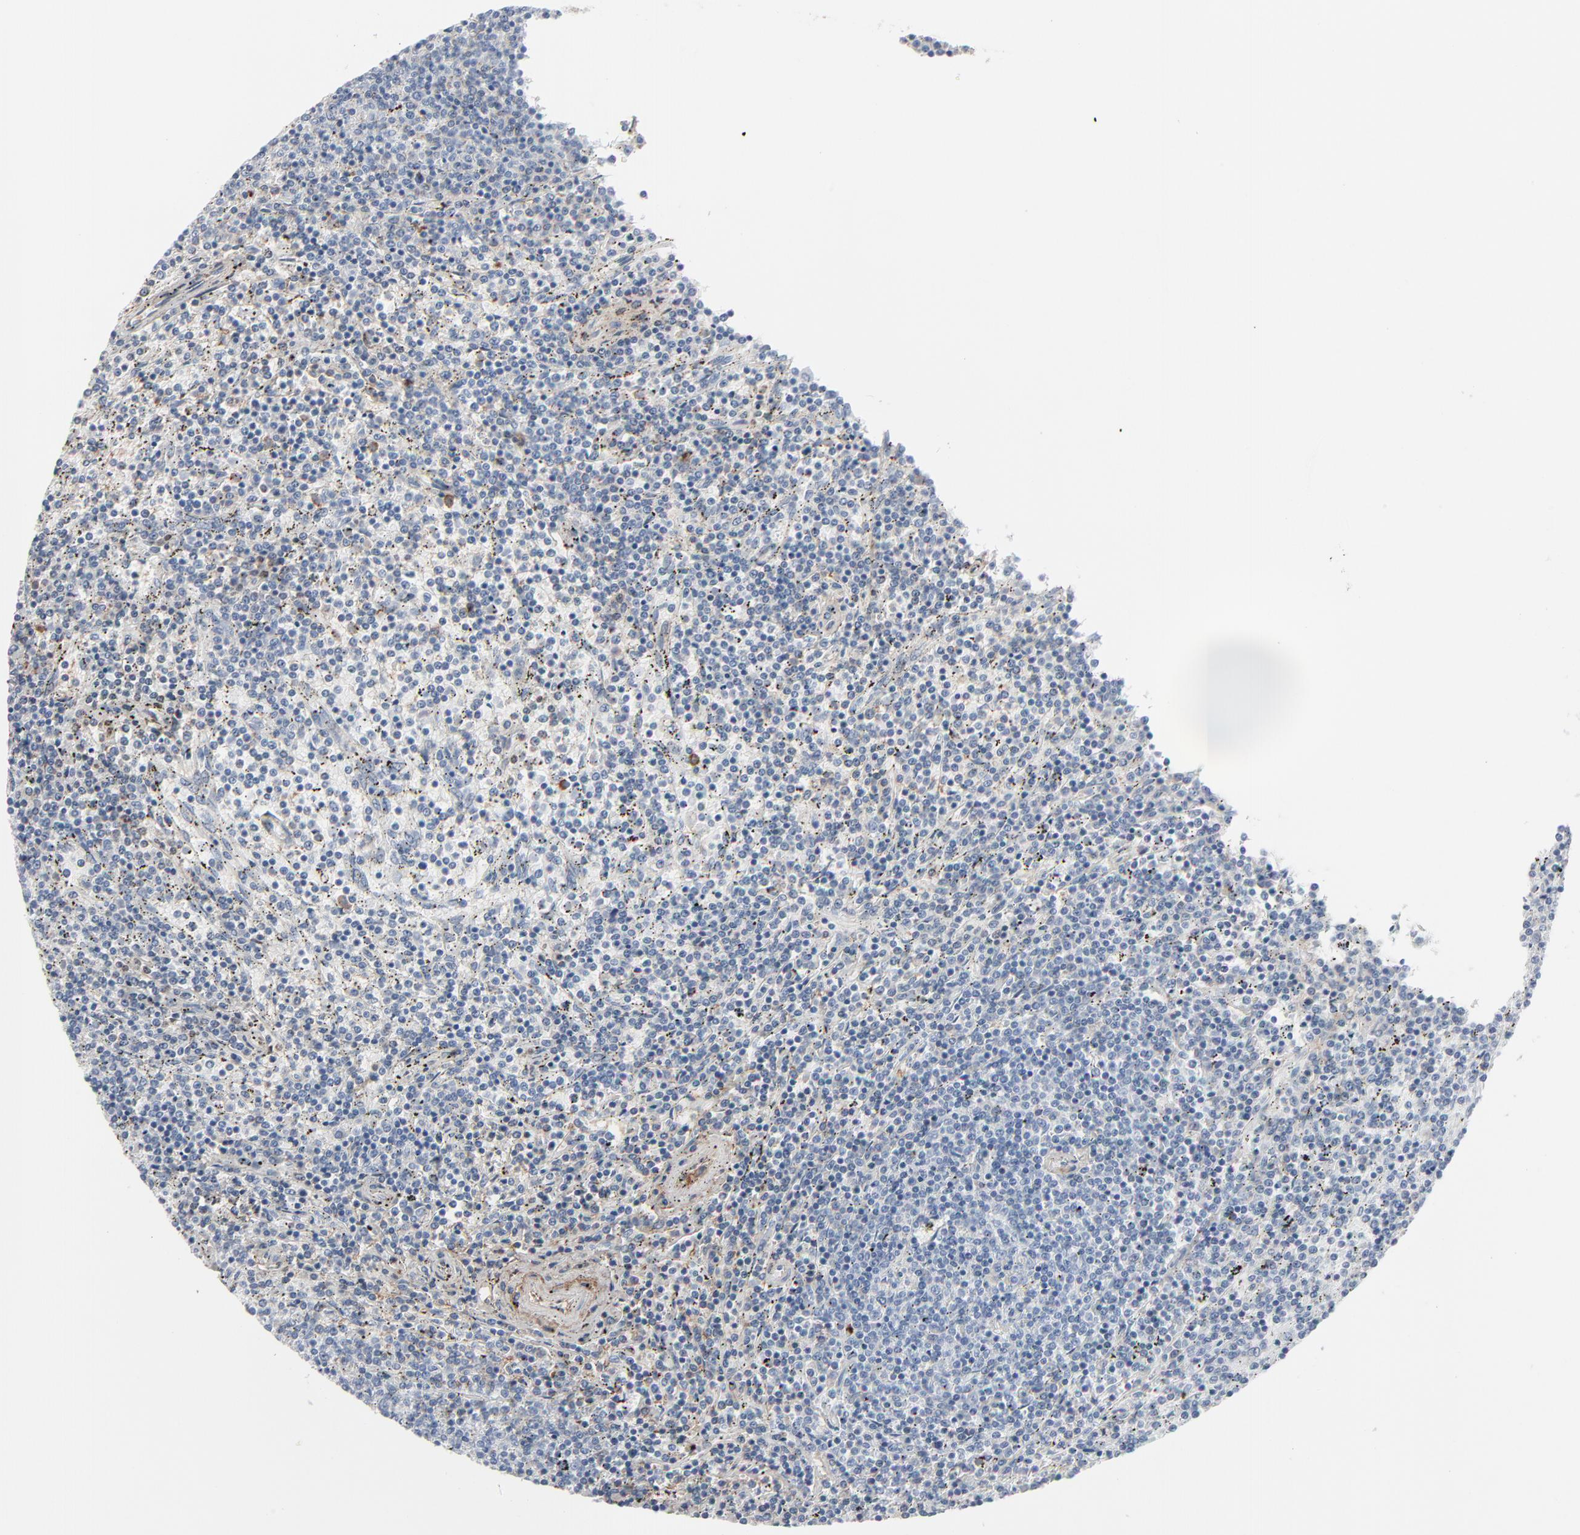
{"staining": {"intensity": "negative", "quantity": "none", "location": "none"}, "tissue": "lymphoma", "cell_type": "Tumor cells", "image_type": "cancer", "snomed": [{"axis": "morphology", "description": "Malignant lymphoma, non-Hodgkin's type, Low grade"}, {"axis": "topography", "description": "Spleen"}], "caption": "Image shows no protein staining in tumor cells of lymphoma tissue.", "gene": "BGN", "patient": {"sex": "female", "age": 50}}